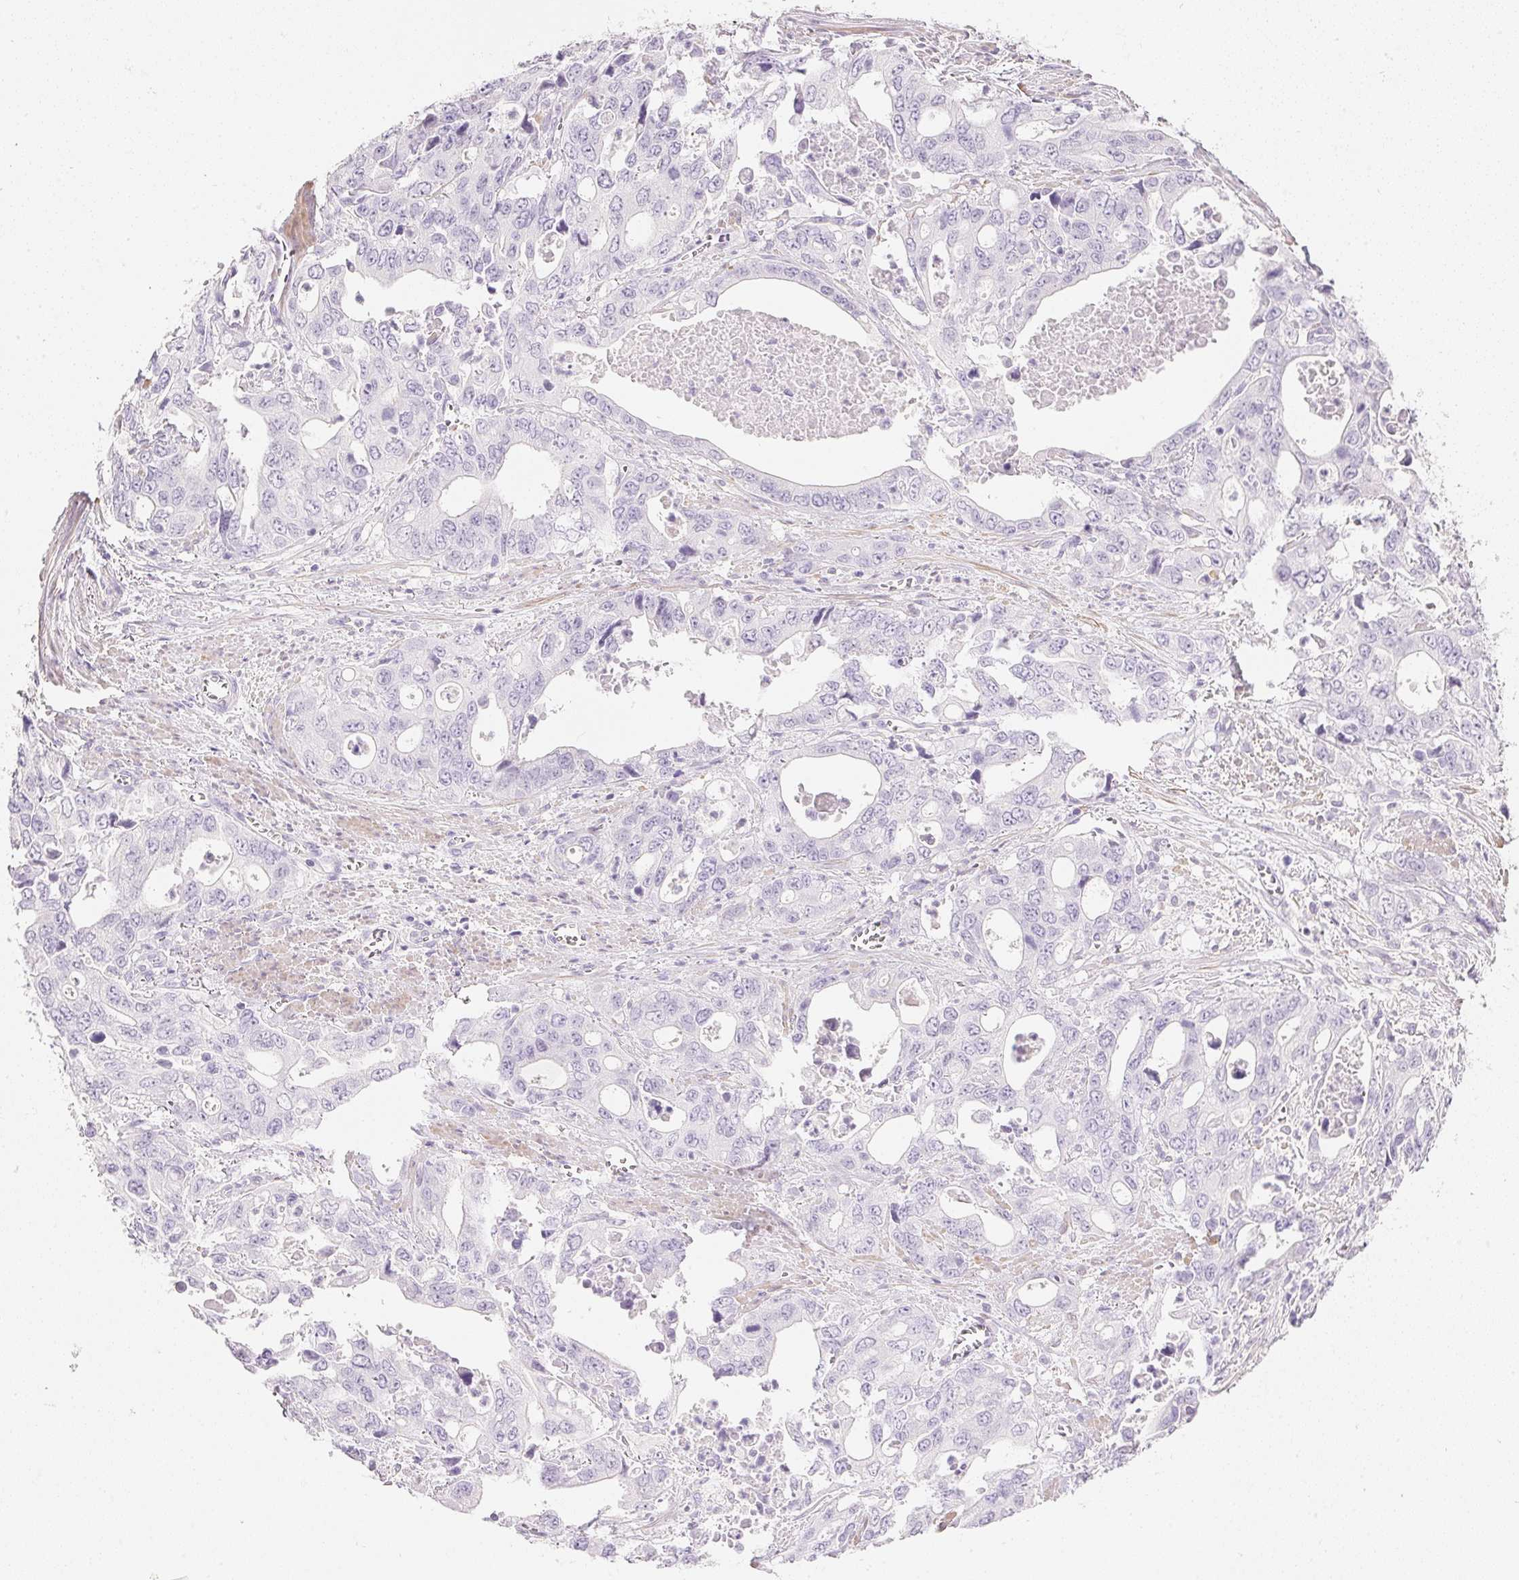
{"staining": {"intensity": "negative", "quantity": "none", "location": "none"}, "tissue": "stomach cancer", "cell_type": "Tumor cells", "image_type": "cancer", "snomed": [{"axis": "morphology", "description": "Adenocarcinoma, NOS"}, {"axis": "topography", "description": "Stomach, upper"}], "caption": "Tumor cells are negative for protein expression in human stomach adenocarcinoma.", "gene": "KCNE2", "patient": {"sex": "male", "age": 74}}